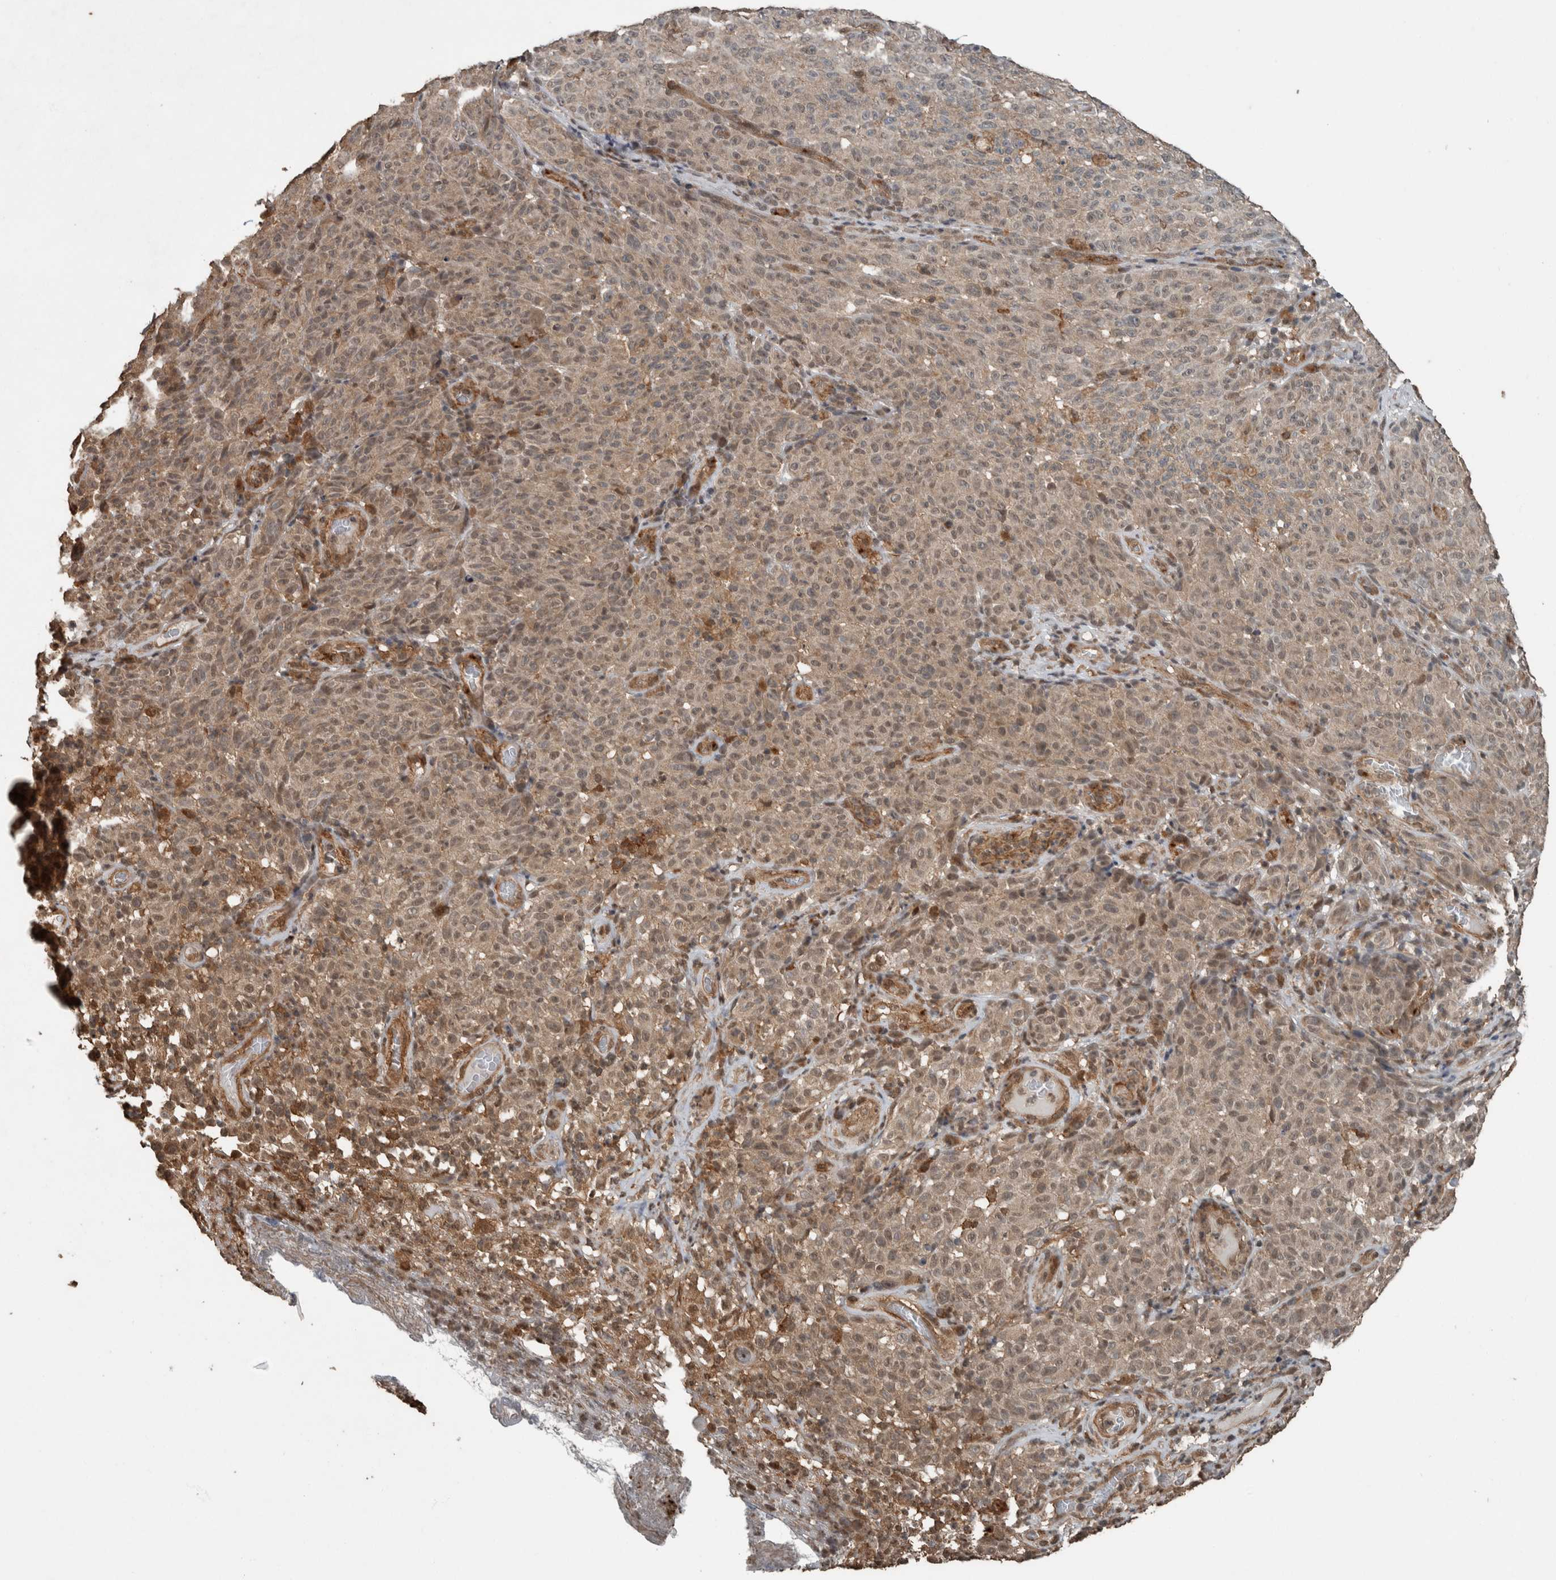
{"staining": {"intensity": "weak", "quantity": ">75%", "location": "cytoplasmic/membranous"}, "tissue": "melanoma", "cell_type": "Tumor cells", "image_type": "cancer", "snomed": [{"axis": "morphology", "description": "Malignant melanoma, NOS"}, {"axis": "topography", "description": "Skin"}], "caption": "This histopathology image shows IHC staining of human melanoma, with low weak cytoplasmic/membranous positivity in approximately >75% of tumor cells.", "gene": "MYO1E", "patient": {"sex": "female", "age": 82}}